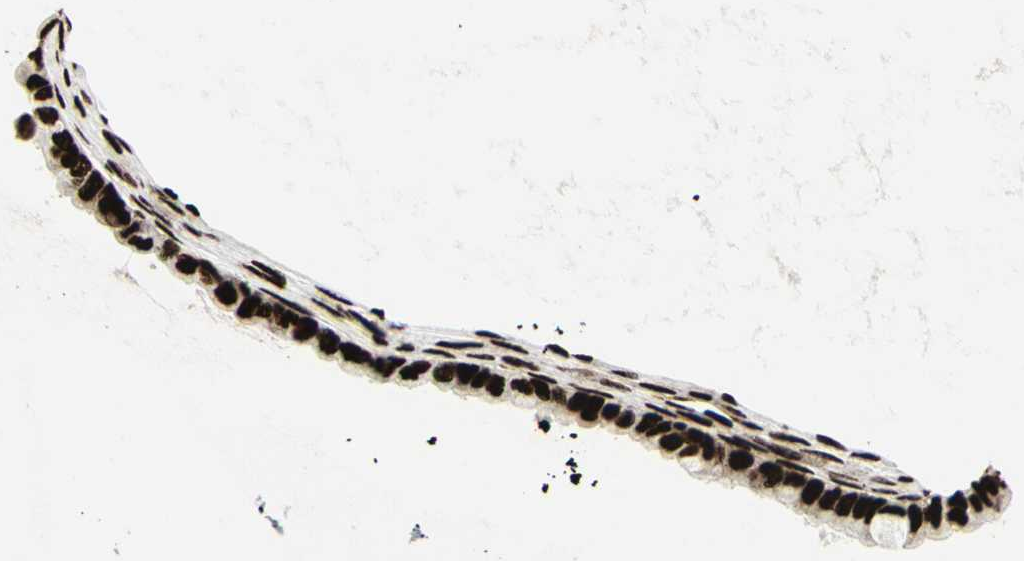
{"staining": {"intensity": "strong", "quantity": ">75%", "location": "nuclear"}, "tissue": "ovarian cancer", "cell_type": "Tumor cells", "image_type": "cancer", "snomed": [{"axis": "morphology", "description": "Cystadenocarcinoma, mucinous, NOS"}, {"axis": "topography", "description": "Ovary"}], "caption": "Immunohistochemistry (IHC) staining of ovarian cancer (mucinous cystadenocarcinoma), which shows high levels of strong nuclear staining in approximately >75% of tumor cells indicating strong nuclear protein expression. The staining was performed using DAB (brown) for protein detection and nuclei were counterstained in hematoxylin (blue).", "gene": "U2AF2", "patient": {"sex": "female", "age": 80}}